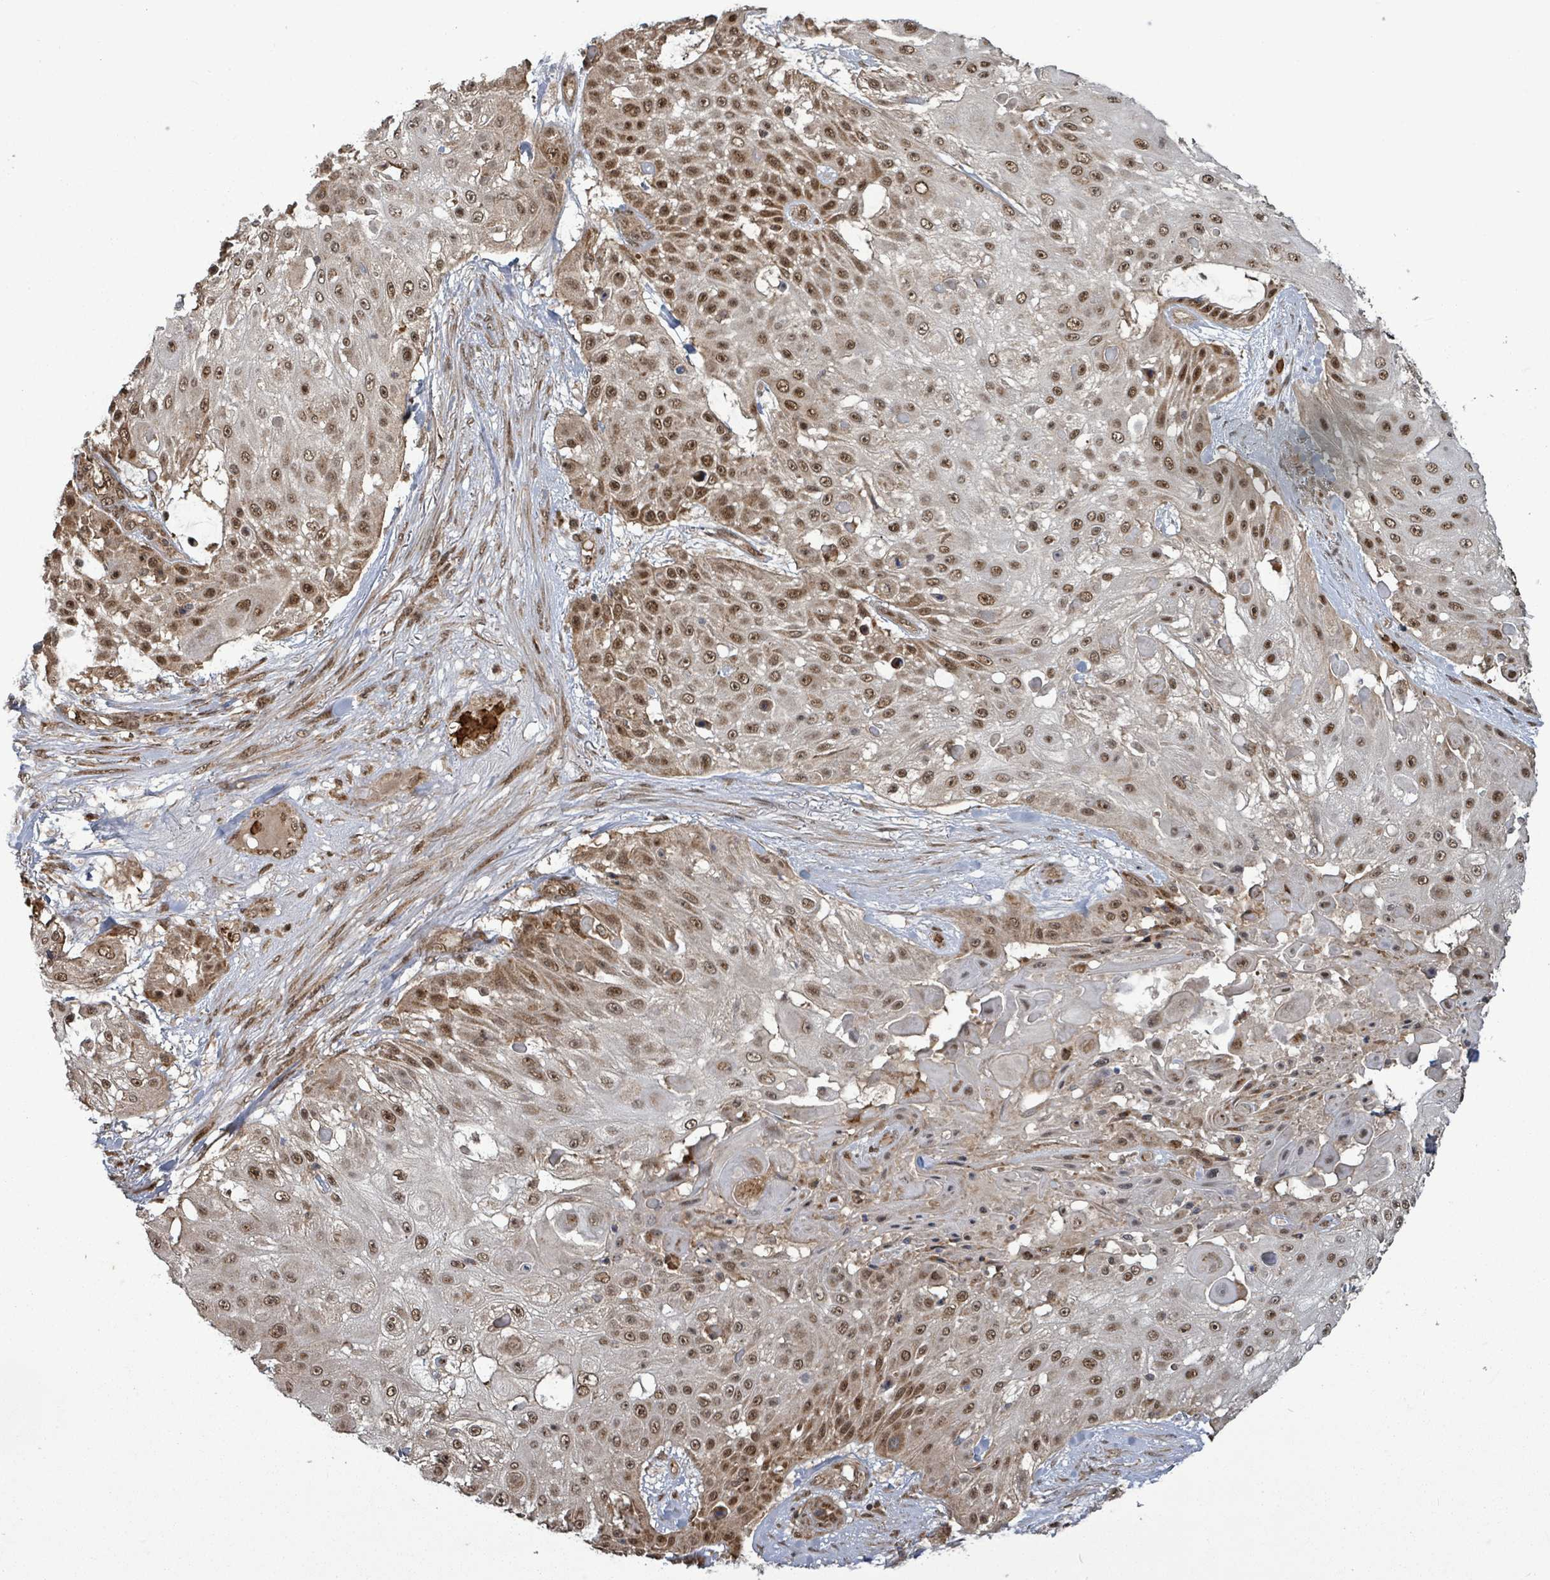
{"staining": {"intensity": "moderate", "quantity": ">75%", "location": "nuclear"}, "tissue": "skin cancer", "cell_type": "Tumor cells", "image_type": "cancer", "snomed": [{"axis": "morphology", "description": "Squamous cell carcinoma, NOS"}, {"axis": "topography", "description": "Skin"}], "caption": "Human skin cancer stained with a protein marker shows moderate staining in tumor cells.", "gene": "PATZ1", "patient": {"sex": "female", "age": 86}}